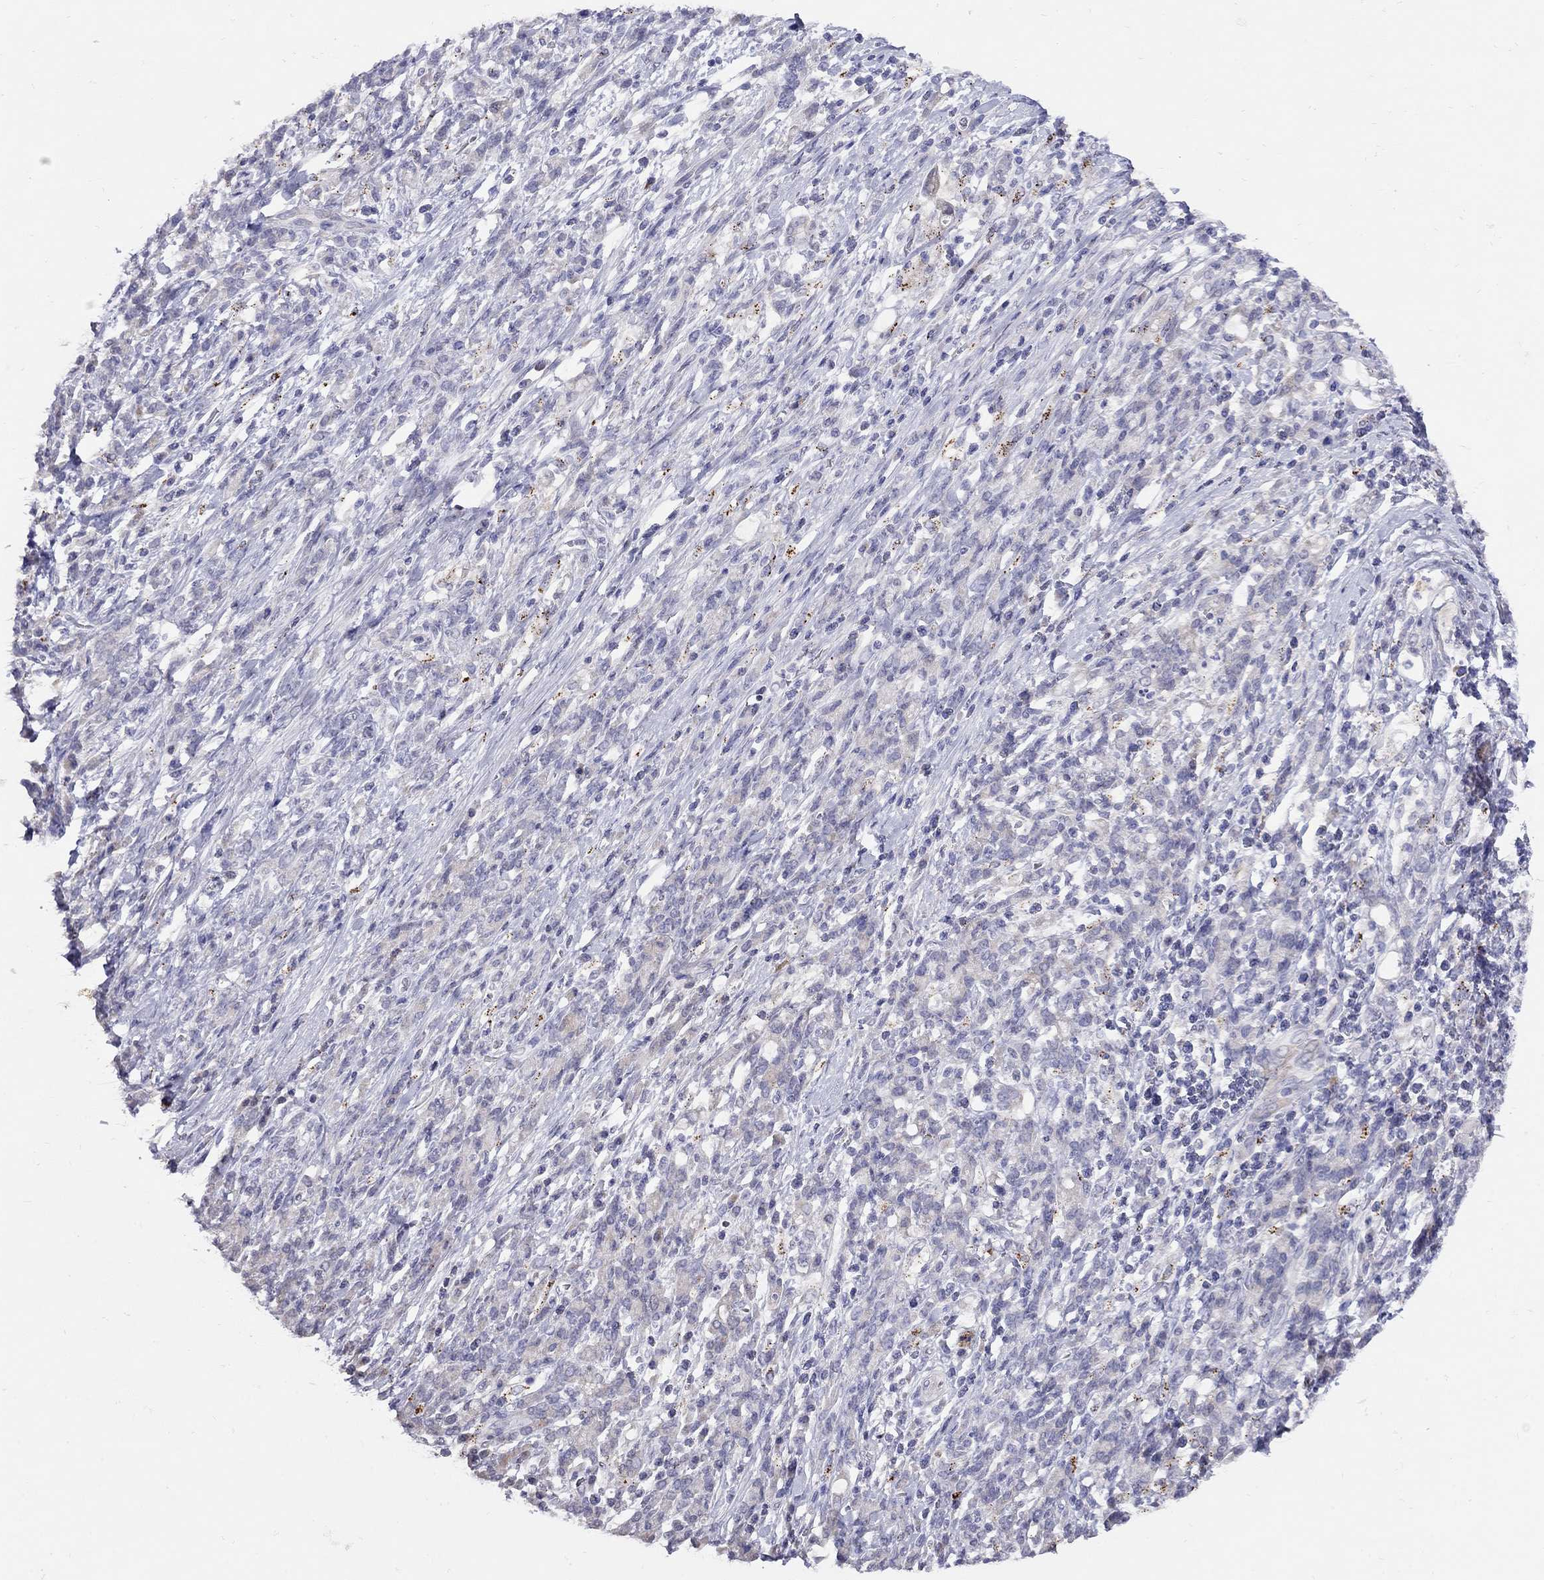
{"staining": {"intensity": "negative", "quantity": "none", "location": "none"}, "tissue": "stomach cancer", "cell_type": "Tumor cells", "image_type": "cancer", "snomed": [{"axis": "morphology", "description": "Adenocarcinoma, NOS"}, {"axis": "topography", "description": "Stomach"}], "caption": "DAB immunohistochemical staining of human adenocarcinoma (stomach) displays no significant positivity in tumor cells.", "gene": "MAGEB4", "patient": {"sex": "female", "age": 57}}